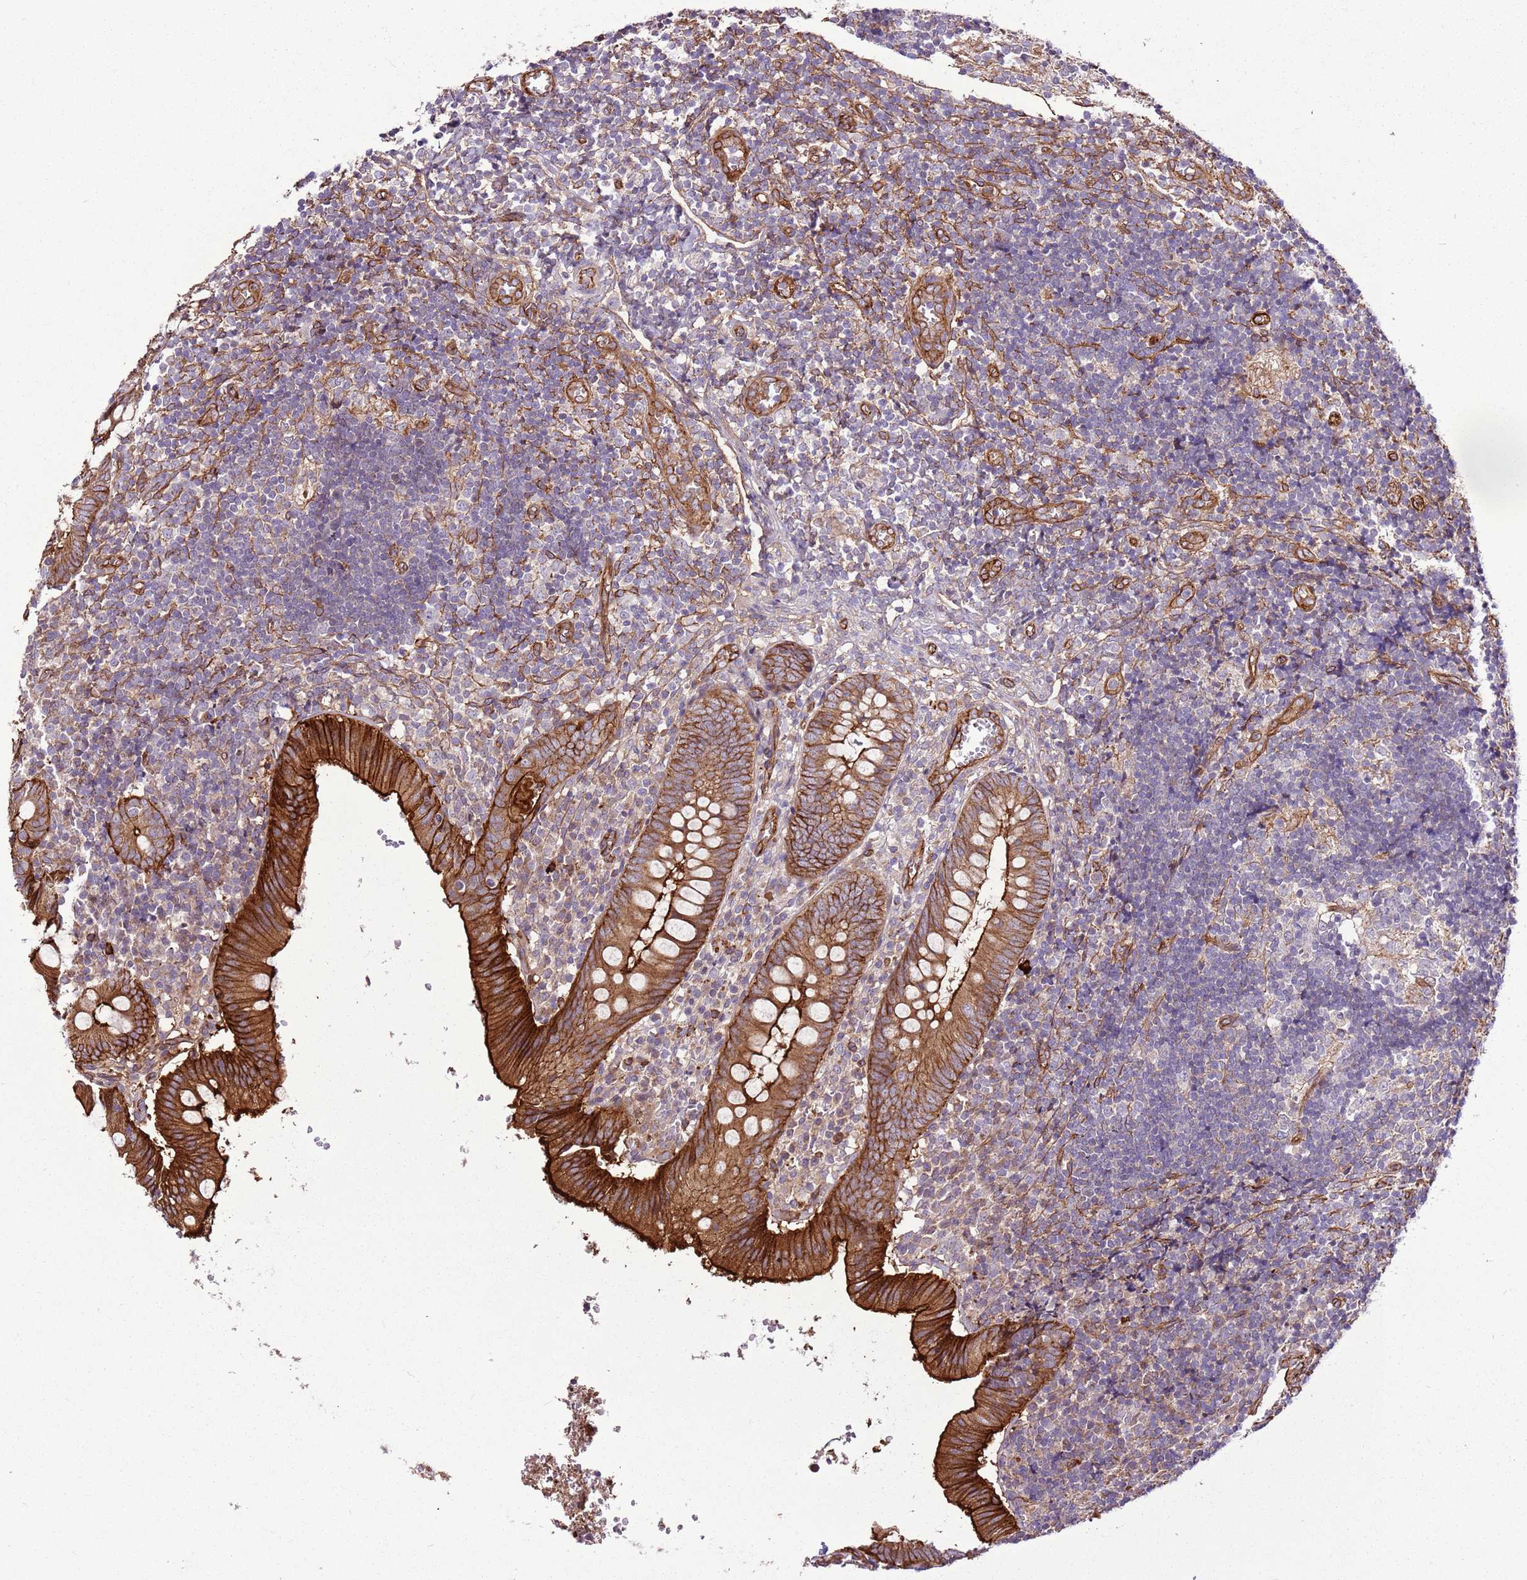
{"staining": {"intensity": "strong", "quantity": ">75%", "location": "cytoplasmic/membranous"}, "tissue": "appendix", "cell_type": "Glandular cells", "image_type": "normal", "snomed": [{"axis": "morphology", "description": "Normal tissue, NOS"}, {"axis": "topography", "description": "Appendix"}], "caption": "A high-resolution micrograph shows immunohistochemistry (IHC) staining of benign appendix, which demonstrates strong cytoplasmic/membranous positivity in about >75% of glandular cells.", "gene": "ZNF827", "patient": {"sex": "male", "age": 8}}